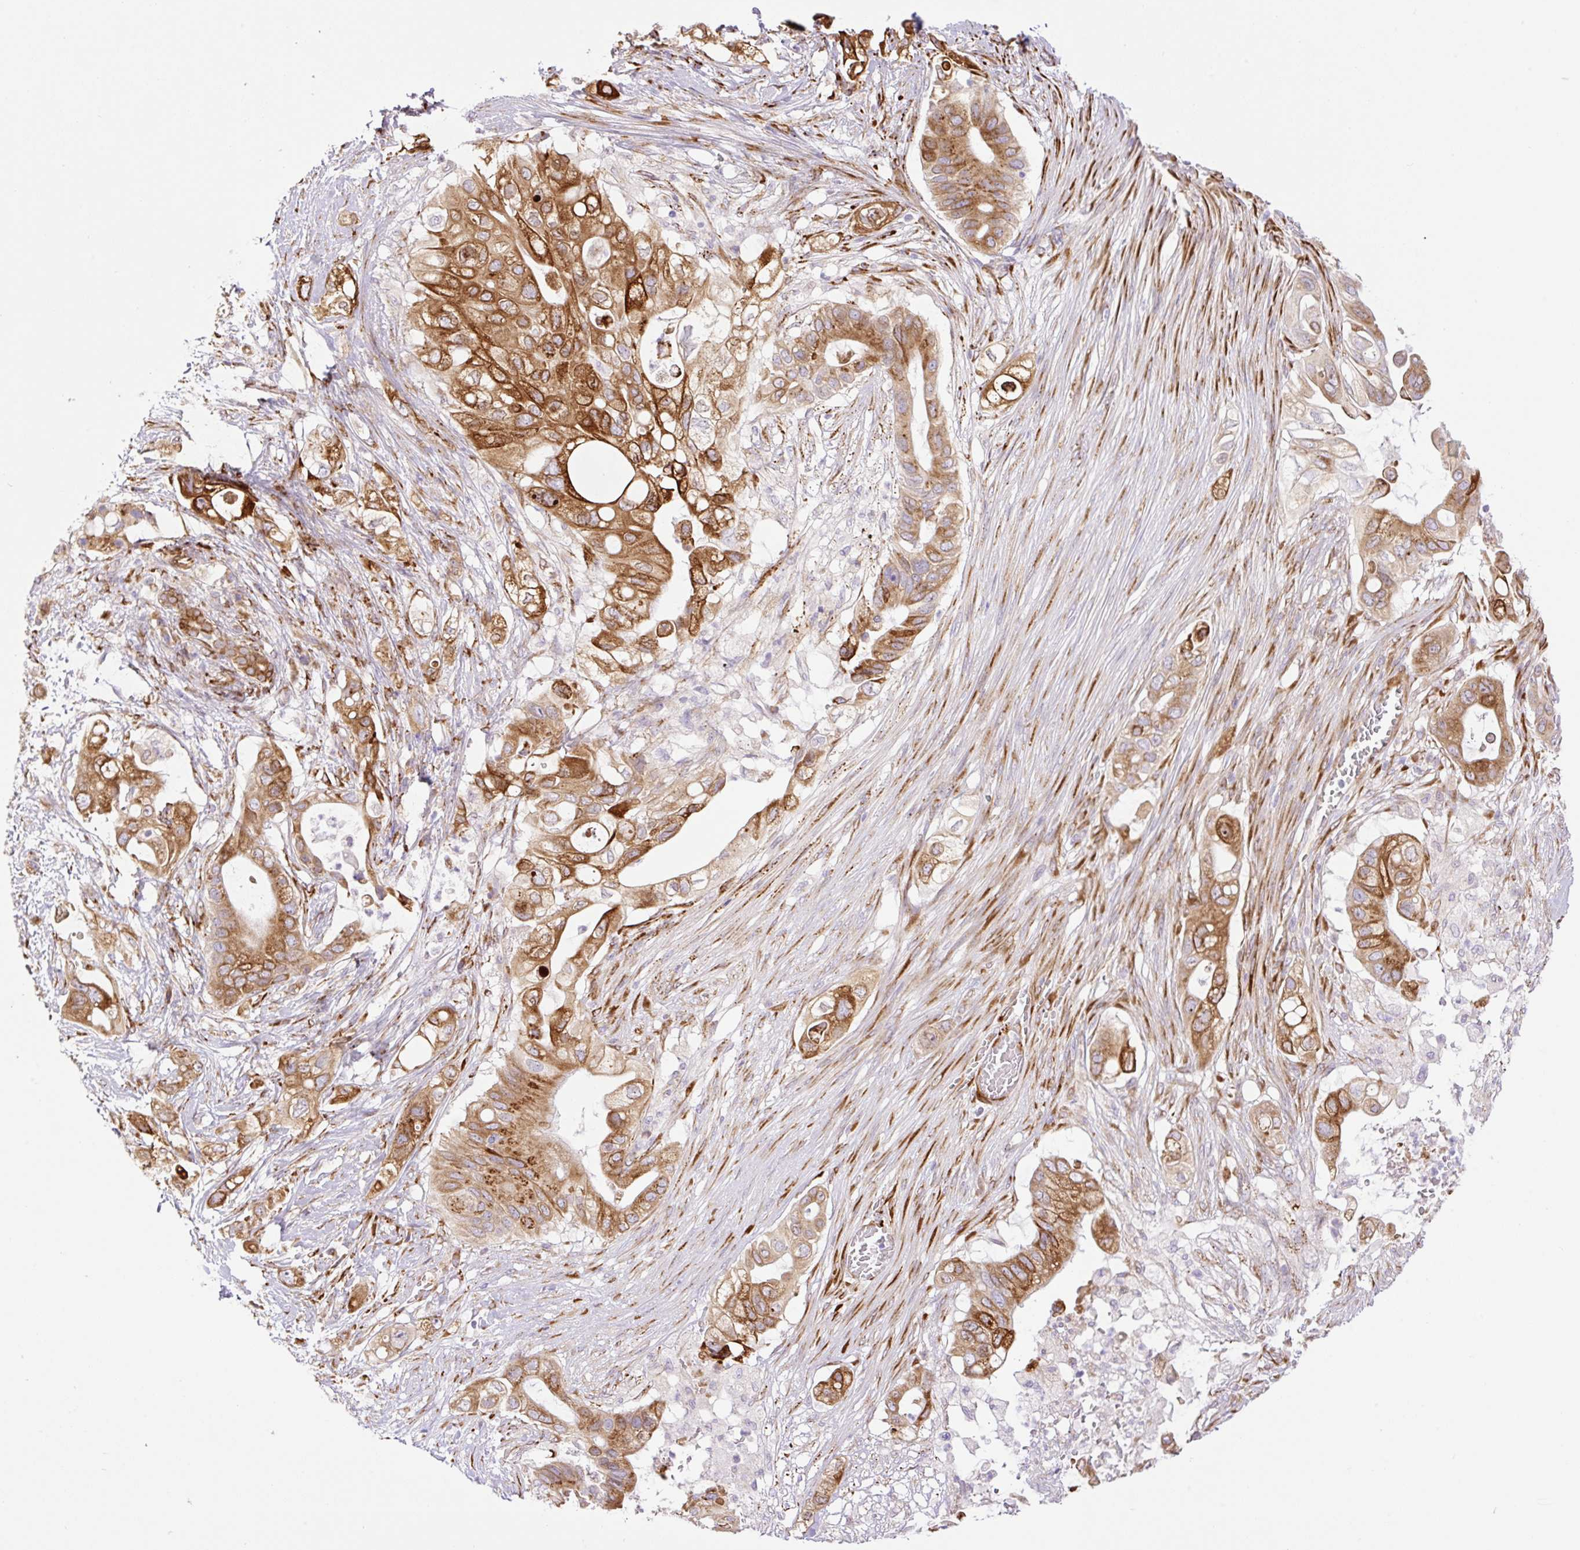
{"staining": {"intensity": "strong", "quantity": ">75%", "location": "cytoplasmic/membranous"}, "tissue": "pancreatic cancer", "cell_type": "Tumor cells", "image_type": "cancer", "snomed": [{"axis": "morphology", "description": "Adenocarcinoma, NOS"}, {"axis": "topography", "description": "Pancreas"}], "caption": "This is an image of immunohistochemistry (IHC) staining of pancreatic cancer, which shows strong staining in the cytoplasmic/membranous of tumor cells.", "gene": "RAB30", "patient": {"sex": "female", "age": 72}}